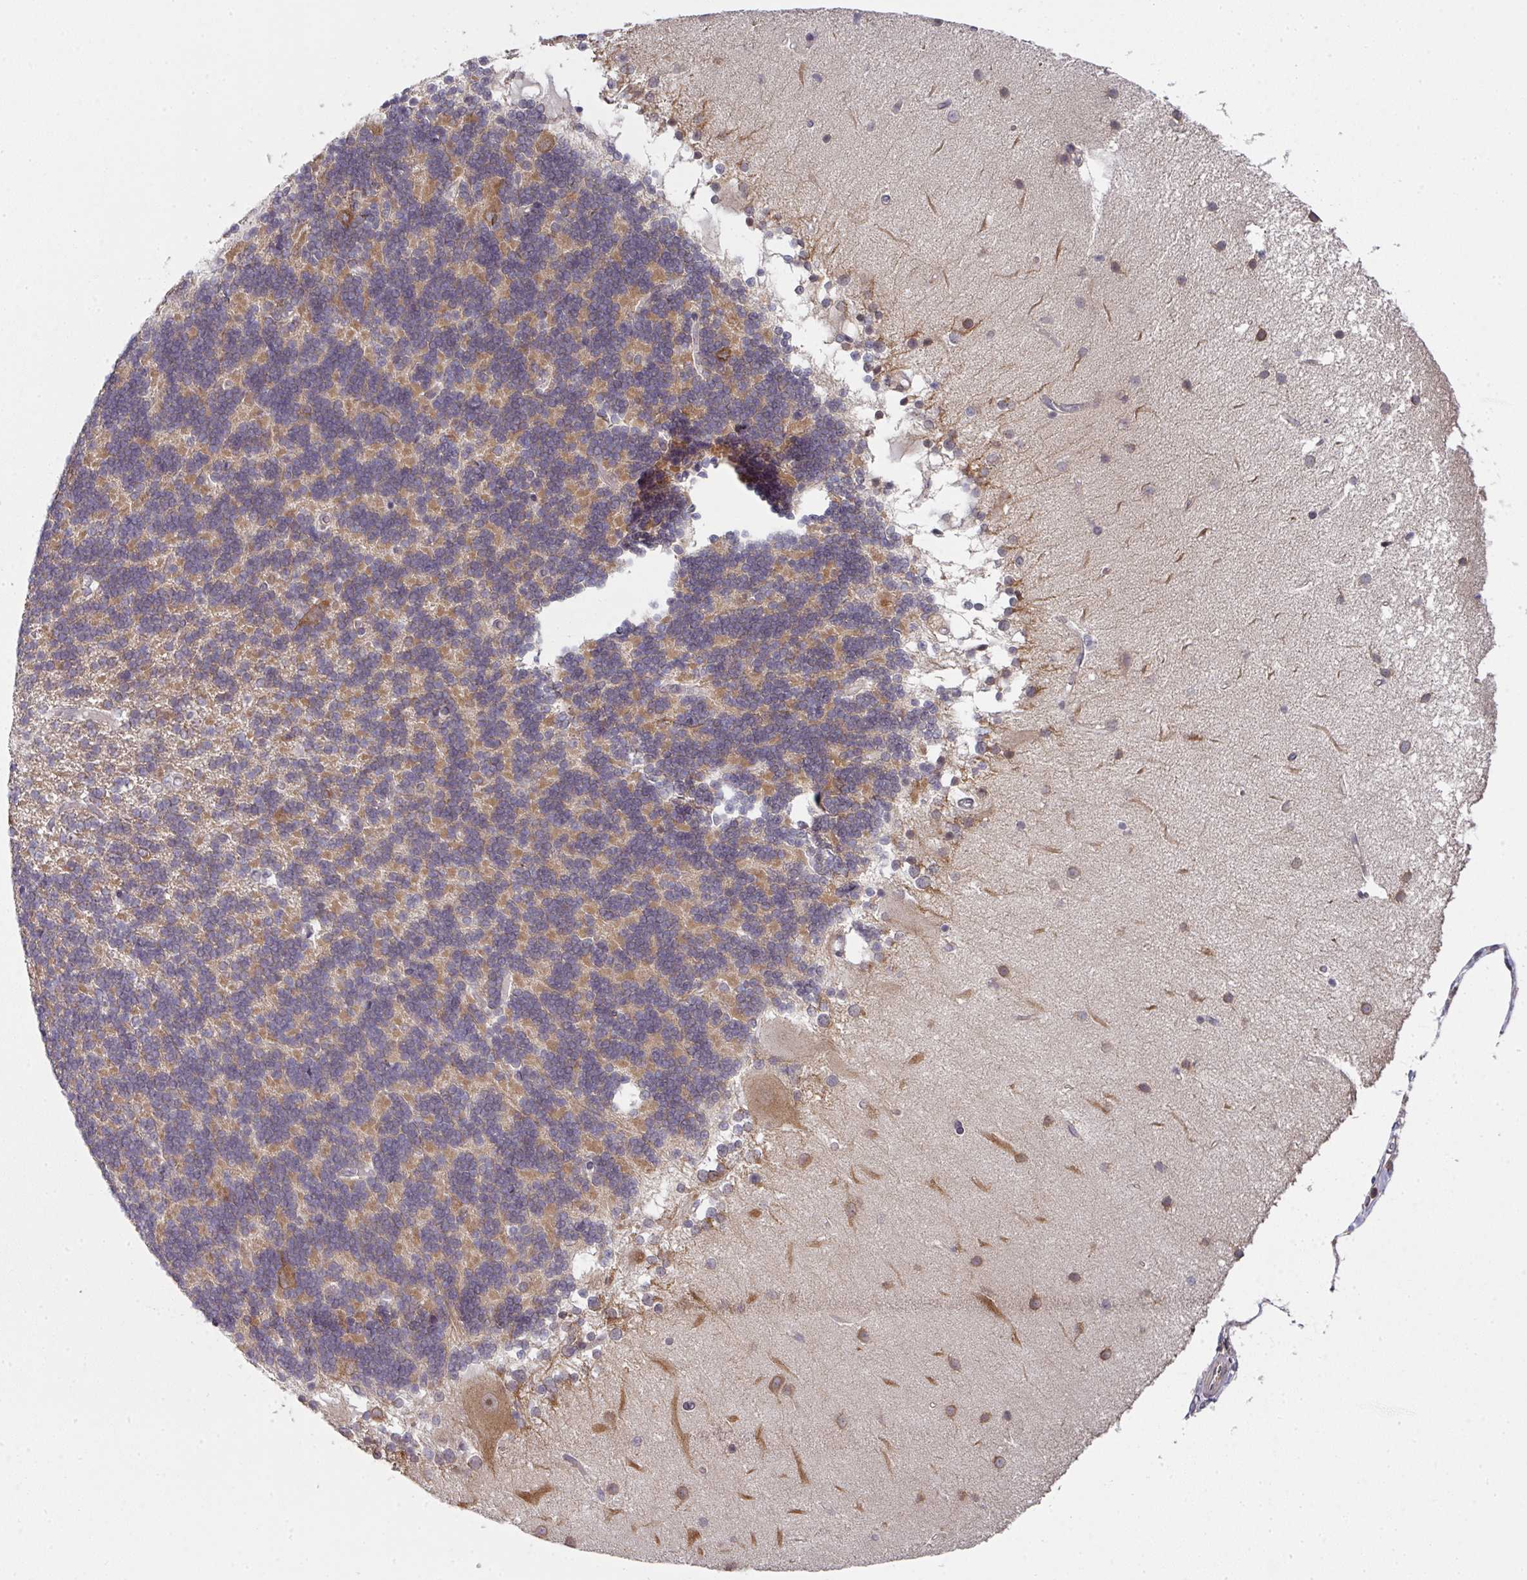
{"staining": {"intensity": "moderate", "quantity": "<25%", "location": "cytoplasmic/membranous"}, "tissue": "cerebellum", "cell_type": "Cells in granular layer", "image_type": "normal", "snomed": [{"axis": "morphology", "description": "Normal tissue, NOS"}, {"axis": "topography", "description": "Cerebellum"}], "caption": "DAB immunohistochemical staining of unremarkable cerebellum shows moderate cytoplasmic/membranous protein staining in about <25% of cells in granular layer. (DAB (3,3'-diaminobenzidine) IHC with brightfield microscopy, high magnification).", "gene": "CAMLG", "patient": {"sex": "female", "age": 54}}